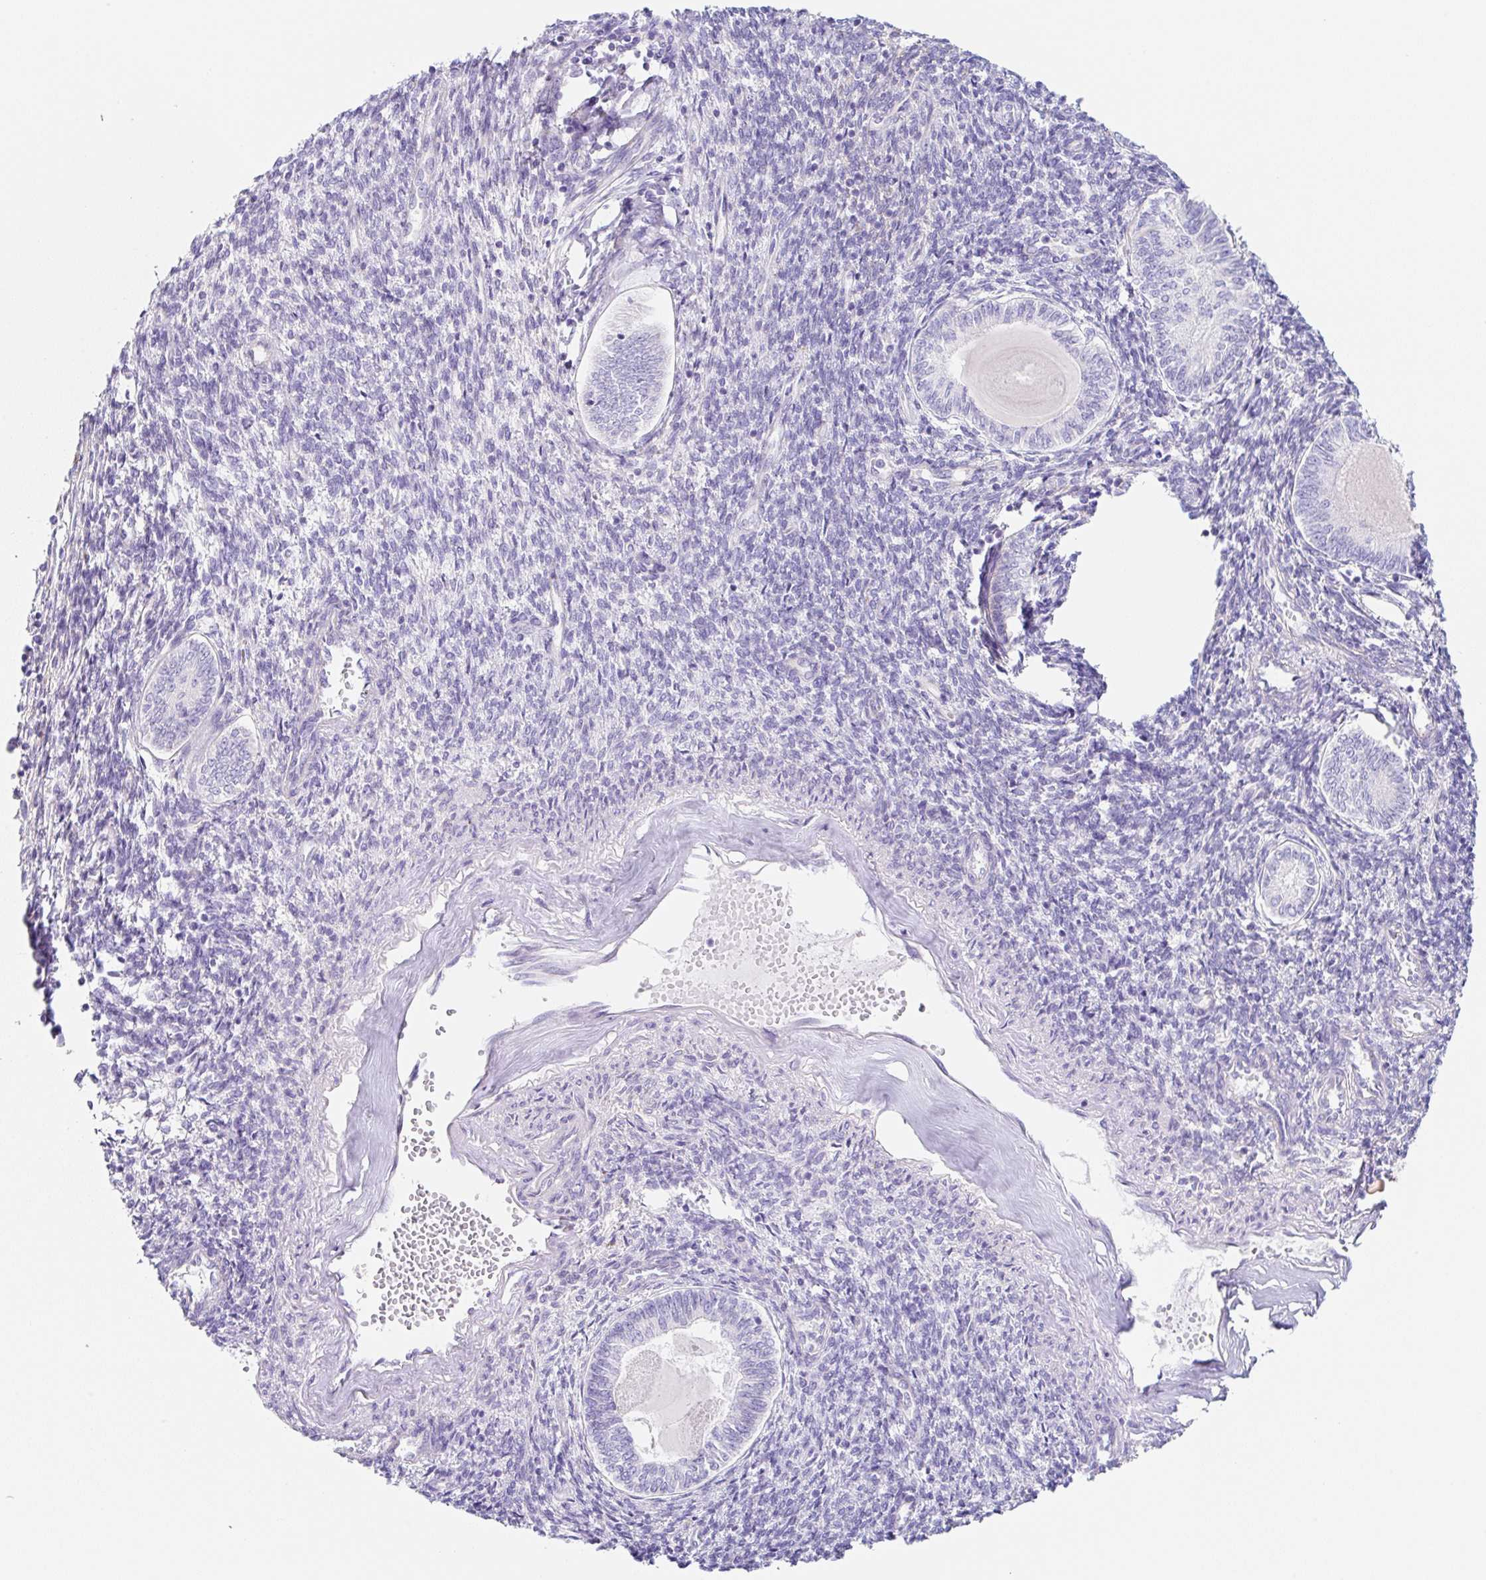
{"staining": {"intensity": "negative", "quantity": "none", "location": "none"}, "tissue": "endometrial cancer", "cell_type": "Tumor cells", "image_type": "cancer", "snomed": [{"axis": "morphology", "description": "Carcinoma, NOS"}, {"axis": "topography", "description": "Uterus"}], "caption": "Tumor cells are negative for brown protein staining in carcinoma (endometrial).", "gene": "DKK4", "patient": {"sex": "female", "age": 76}}